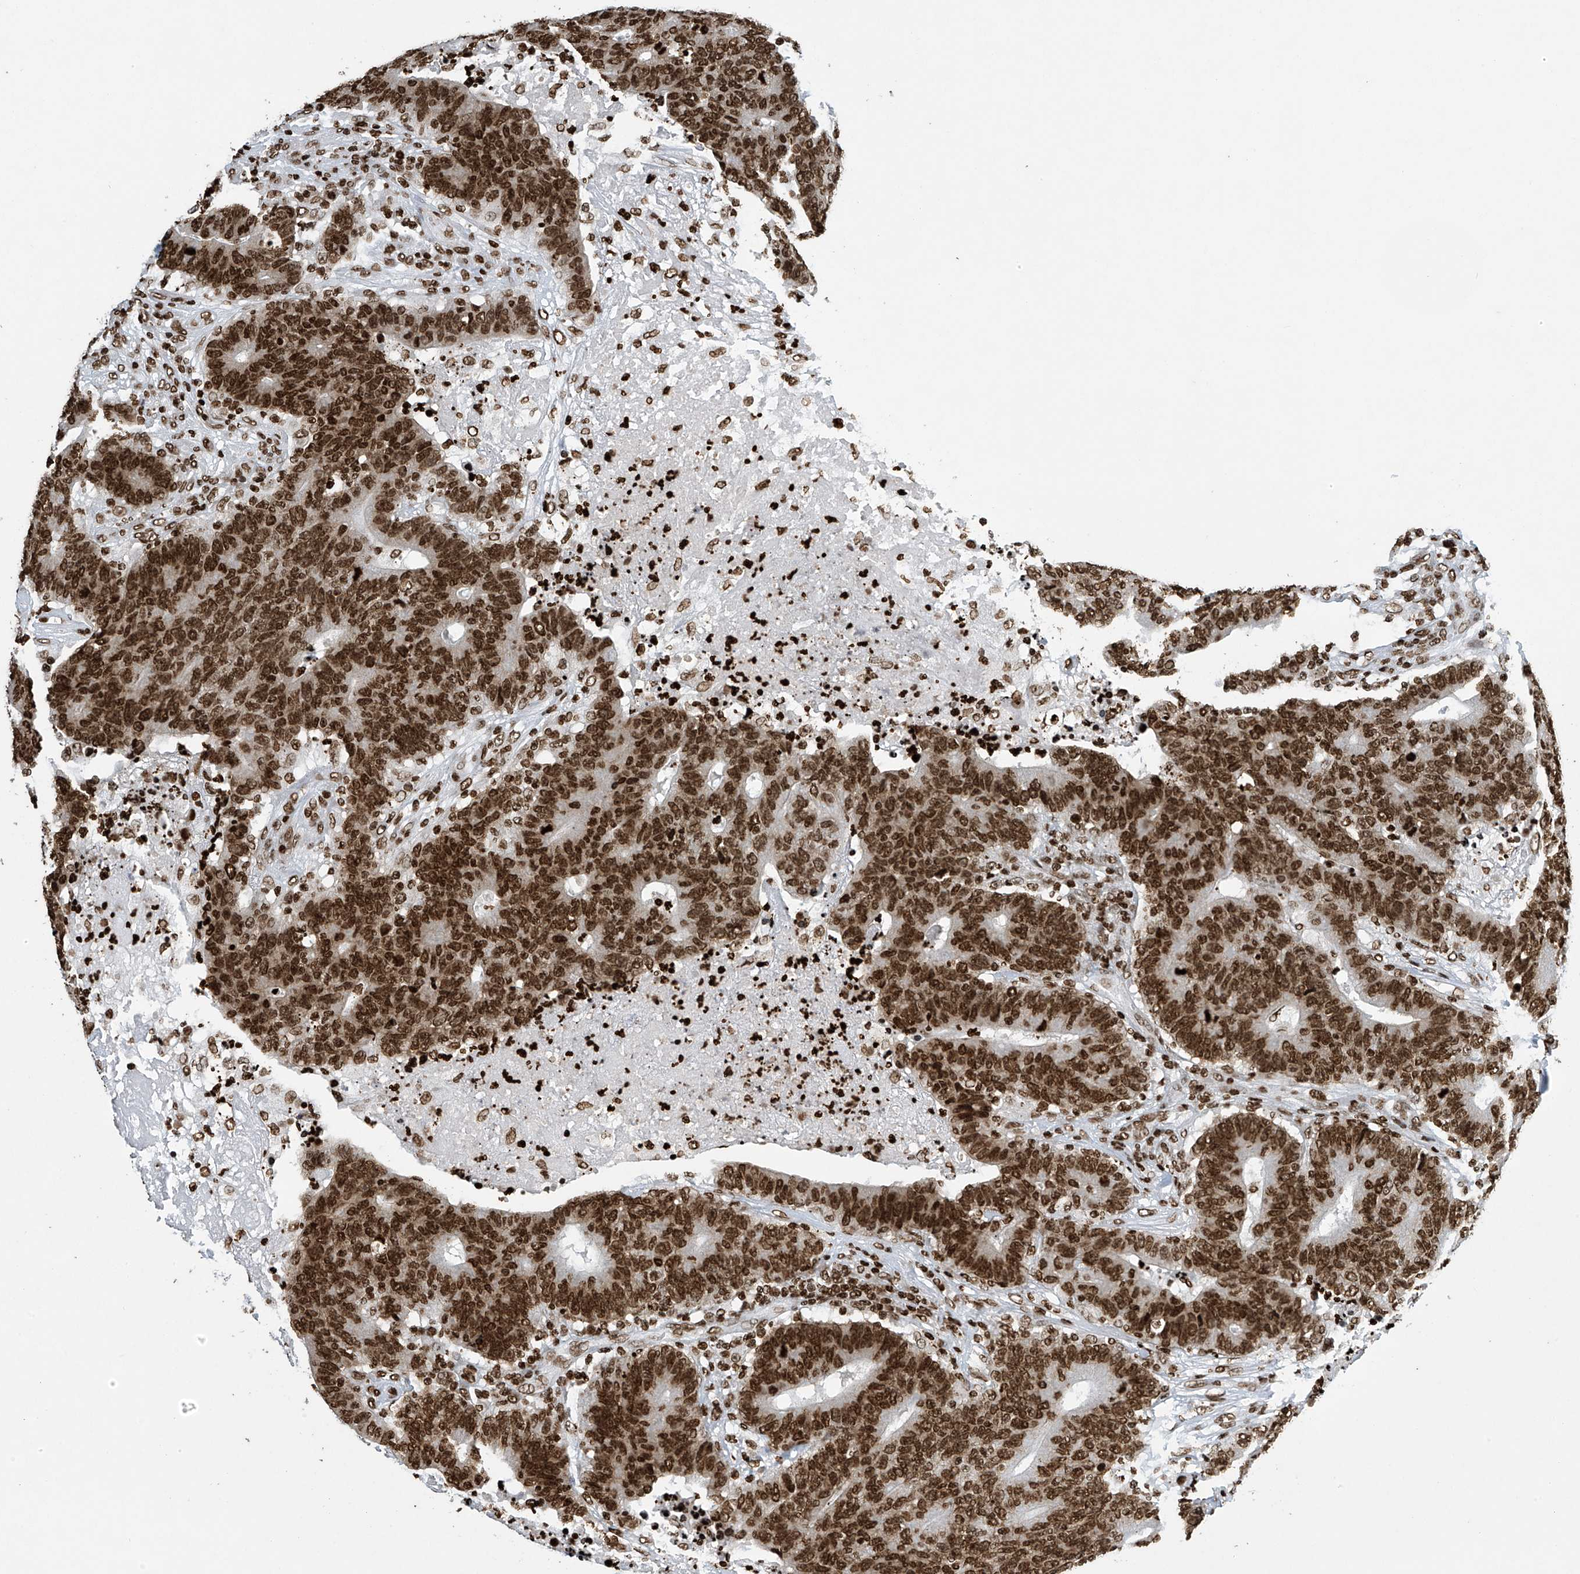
{"staining": {"intensity": "strong", "quantity": ">75%", "location": "nuclear"}, "tissue": "colorectal cancer", "cell_type": "Tumor cells", "image_type": "cancer", "snomed": [{"axis": "morphology", "description": "Normal tissue, NOS"}, {"axis": "morphology", "description": "Adenocarcinoma, NOS"}, {"axis": "topography", "description": "Colon"}], "caption": "High-magnification brightfield microscopy of colorectal adenocarcinoma stained with DAB (brown) and counterstained with hematoxylin (blue). tumor cells exhibit strong nuclear staining is appreciated in about>75% of cells.", "gene": "H4C16", "patient": {"sex": "female", "age": 75}}